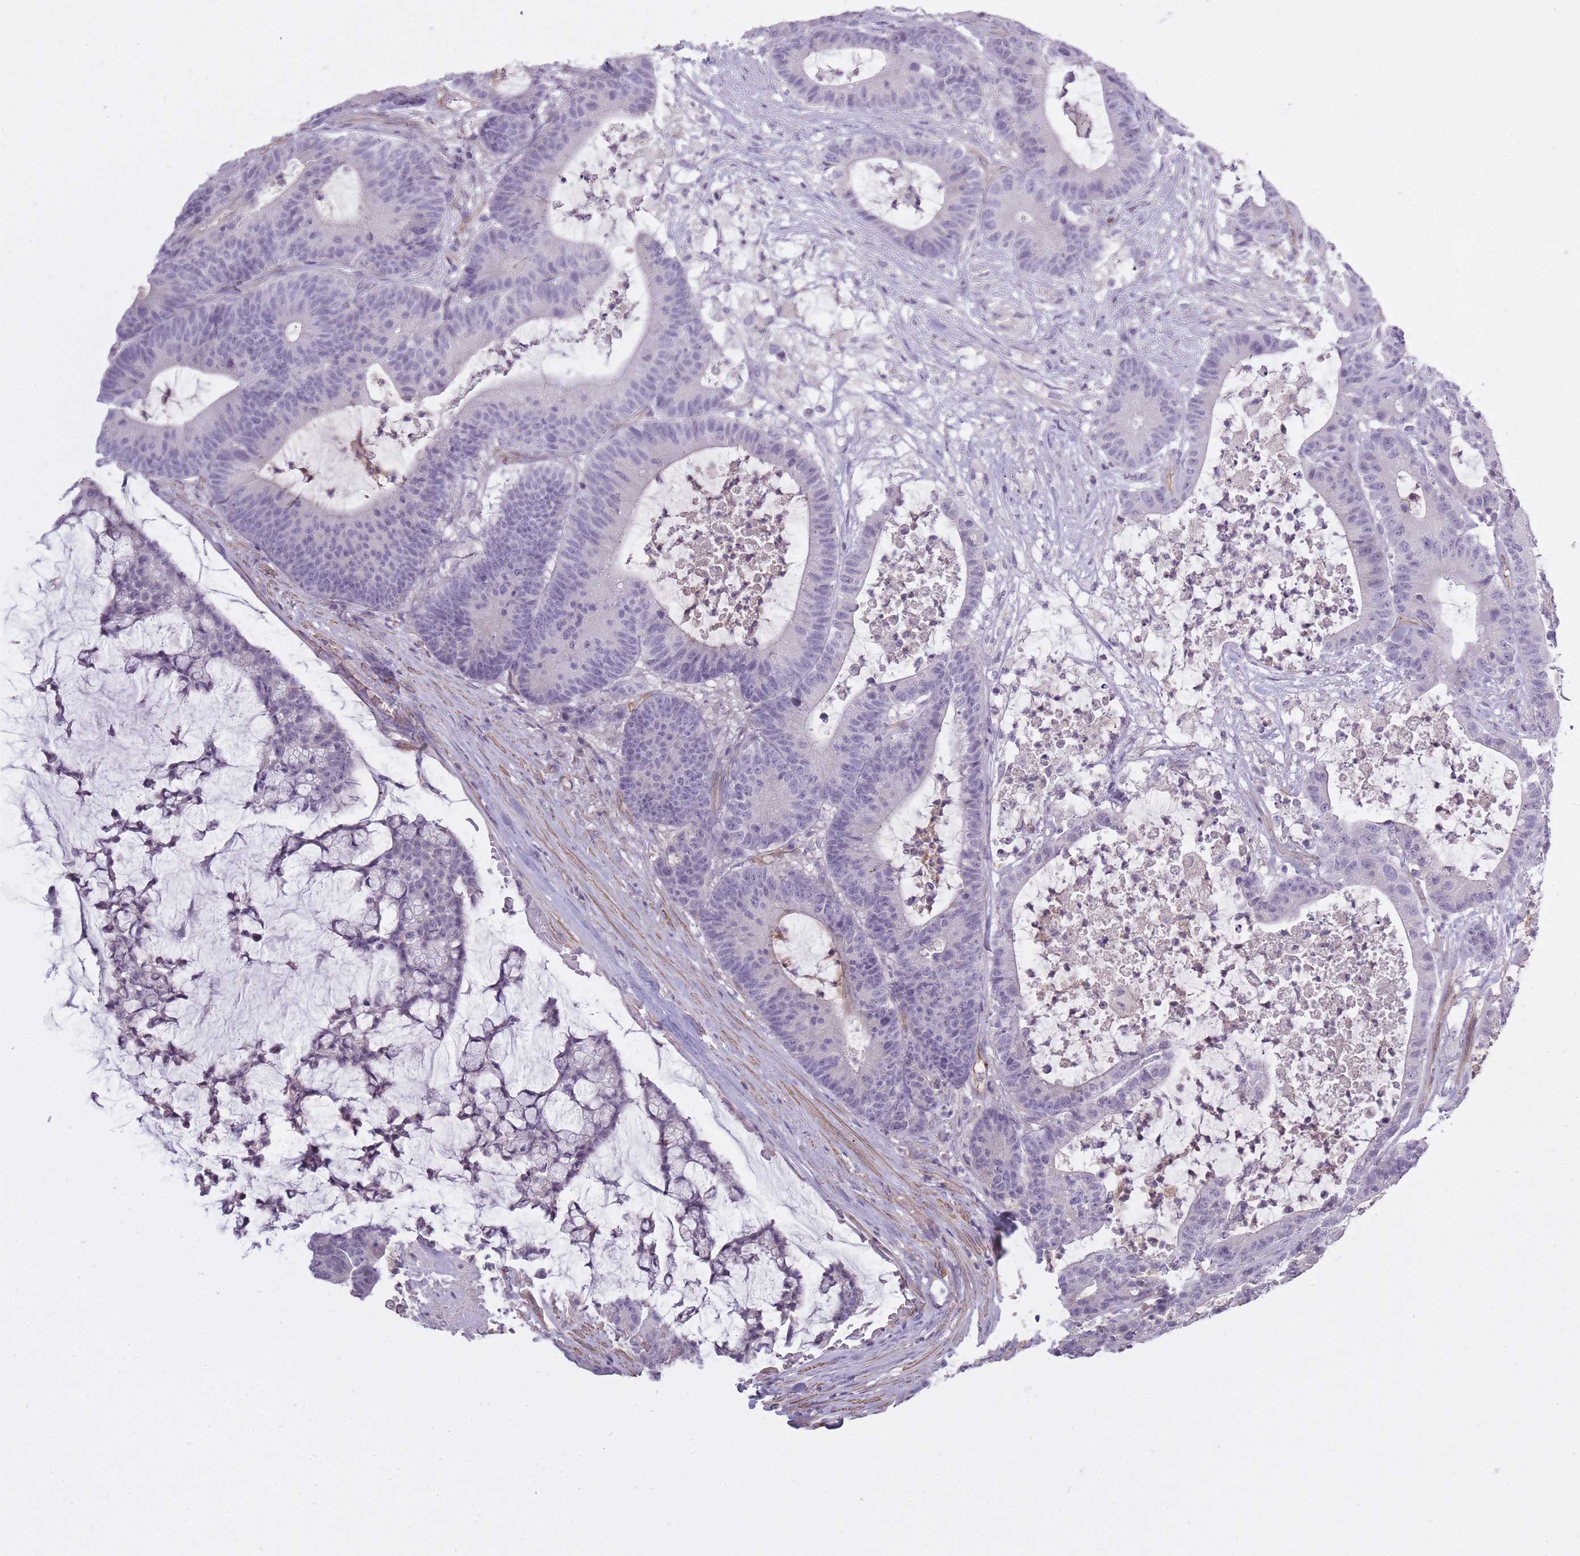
{"staining": {"intensity": "negative", "quantity": "none", "location": "none"}, "tissue": "colorectal cancer", "cell_type": "Tumor cells", "image_type": "cancer", "snomed": [{"axis": "morphology", "description": "Adenocarcinoma, NOS"}, {"axis": "topography", "description": "Colon"}], "caption": "Tumor cells are negative for brown protein staining in colorectal cancer.", "gene": "SLC8A2", "patient": {"sex": "female", "age": 84}}